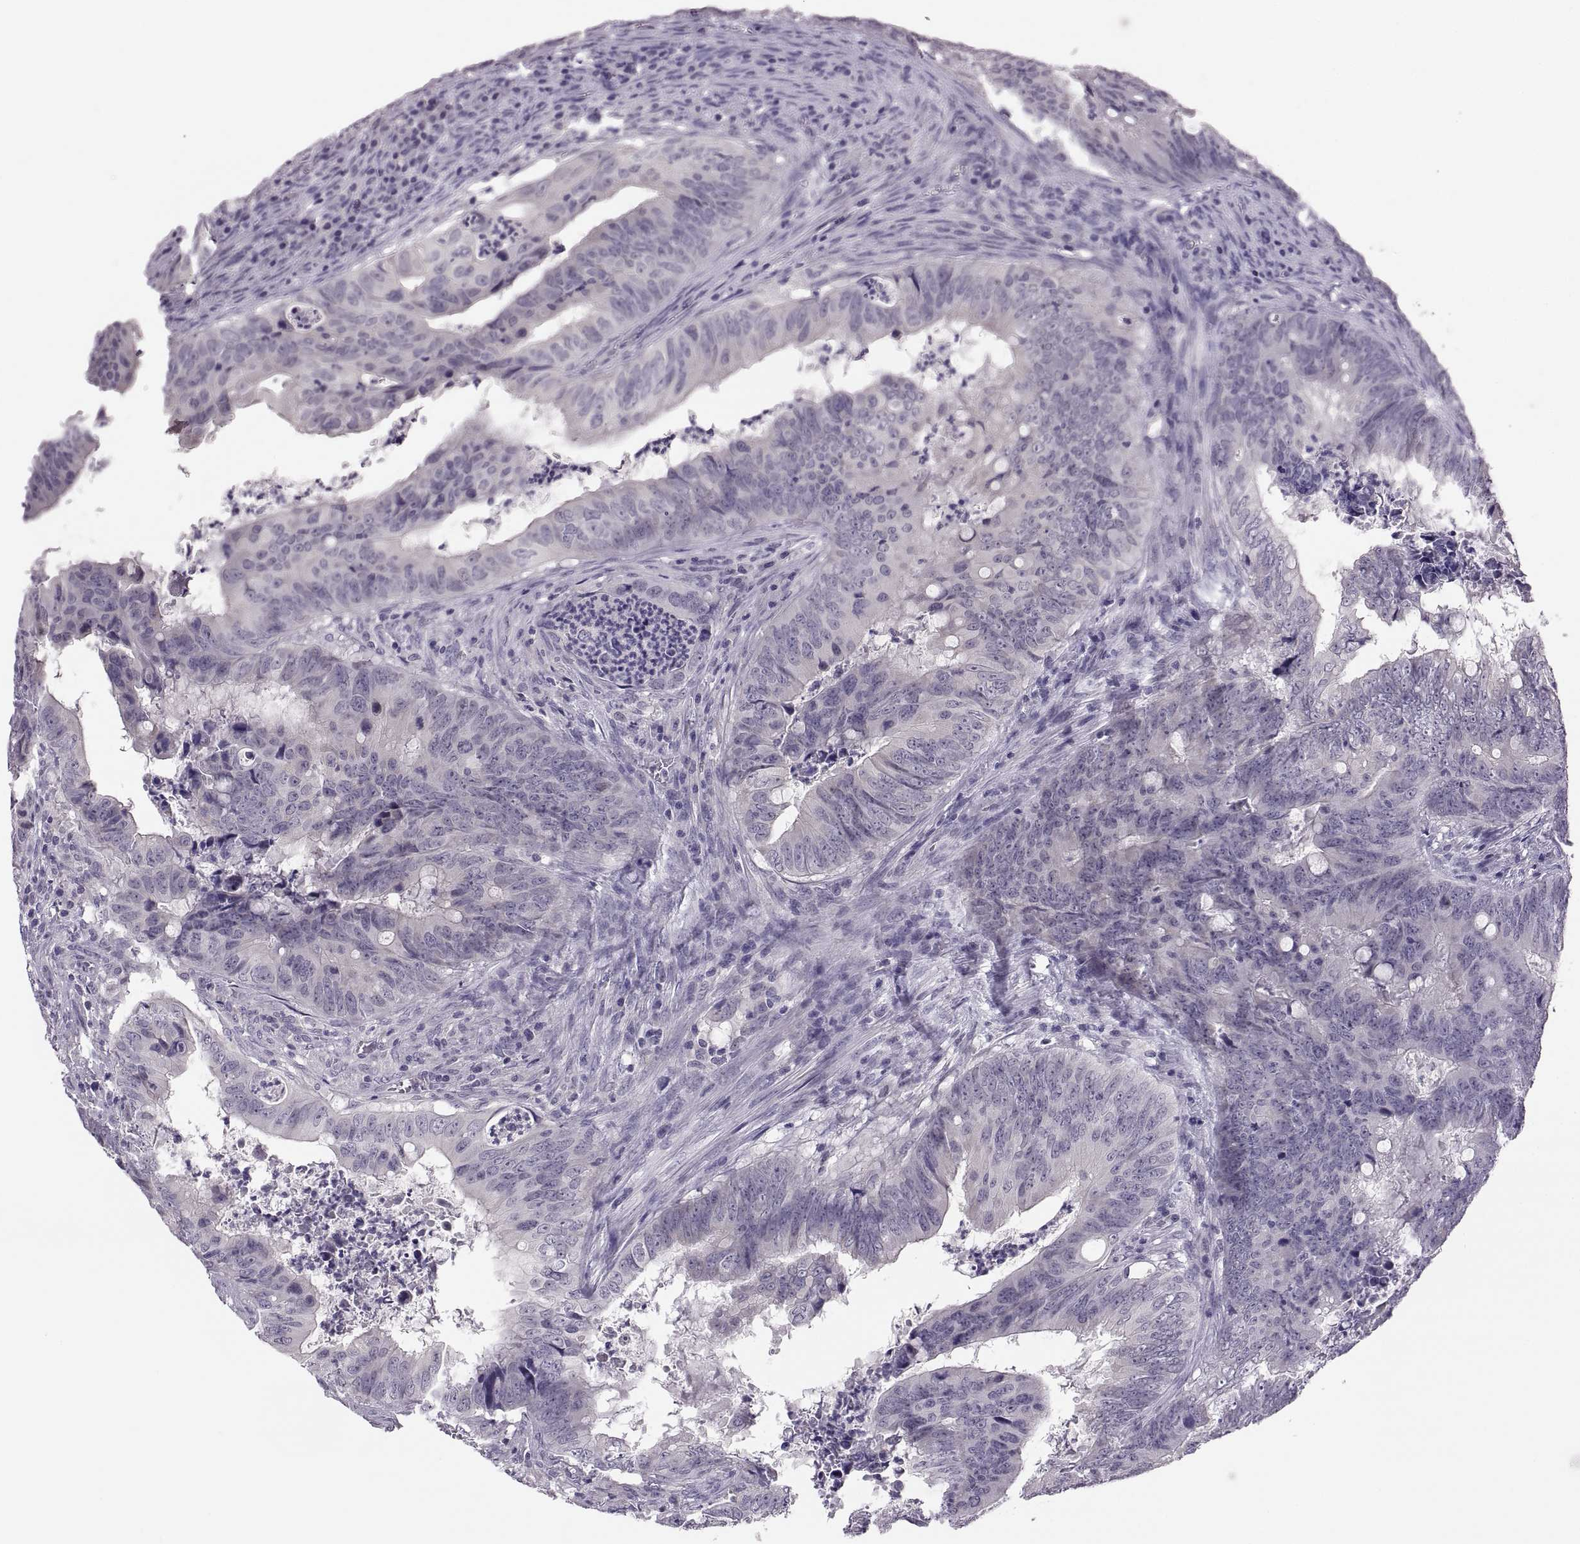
{"staining": {"intensity": "negative", "quantity": "none", "location": "none"}, "tissue": "colorectal cancer", "cell_type": "Tumor cells", "image_type": "cancer", "snomed": [{"axis": "morphology", "description": "Adenocarcinoma, NOS"}, {"axis": "topography", "description": "Colon"}], "caption": "Tumor cells are negative for protein expression in human colorectal cancer (adenocarcinoma).", "gene": "ADH6", "patient": {"sex": "female", "age": 82}}